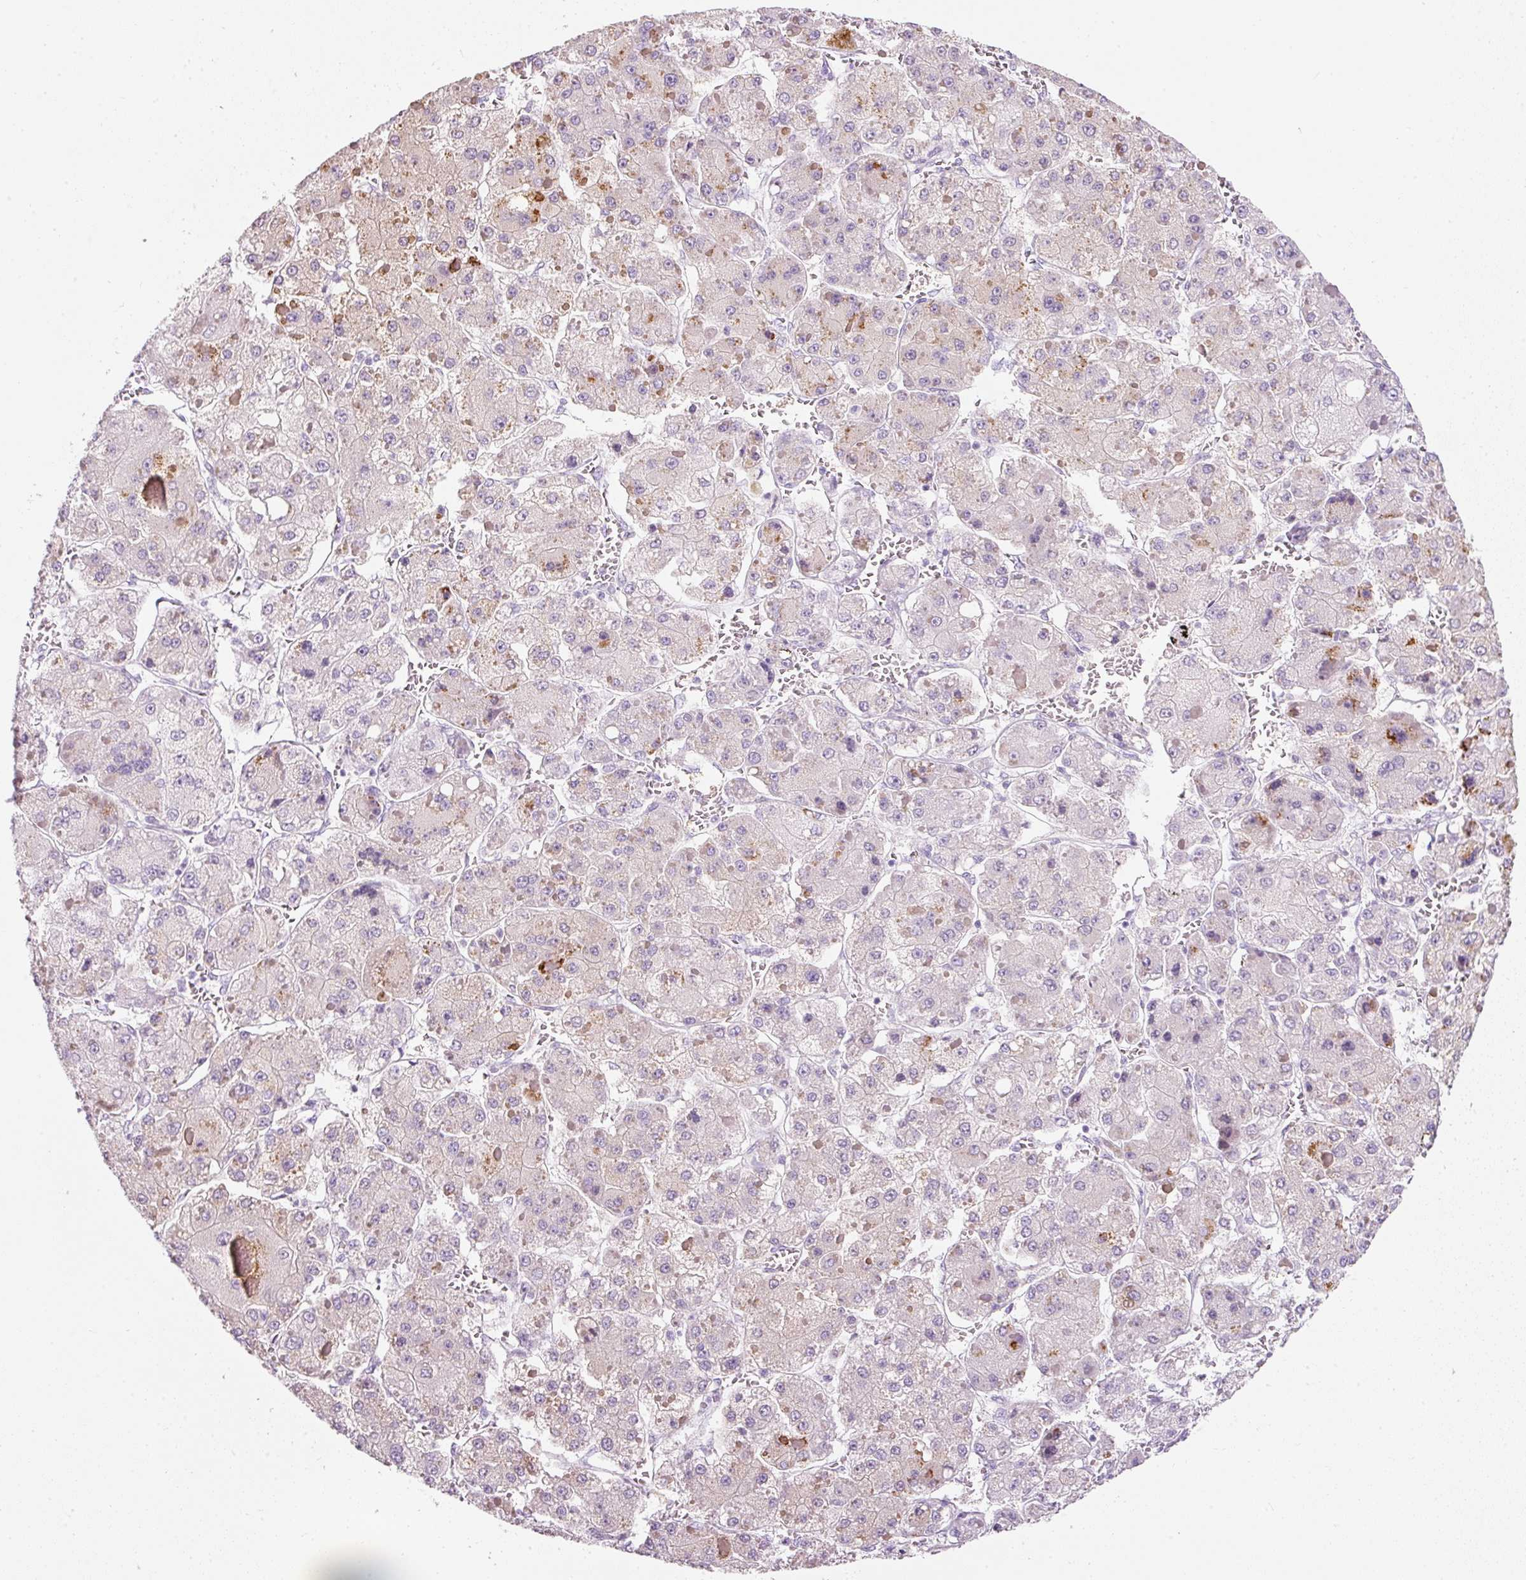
{"staining": {"intensity": "moderate", "quantity": "<25%", "location": "cytoplasmic/membranous"}, "tissue": "liver cancer", "cell_type": "Tumor cells", "image_type": "cancer", "snomed": [{"axis": "morphology", "description": "Carcinoma, Hepatocellular, NOS"}, {"axis": "topography", "description": "Liver"}], "caption": "High-magnification brightfield microscopy of liver cancer (hepatocellular carcinoma) stained with DAB (brown) and counterstained with hematoxylin (blue). tumor cells exhibit moderate cytoplasmic/membranous expression is present in about<25% of cells. The protein of interest is shown in brown color, while the nuclei are stained blue.", "gene": "DNM1", "patient": {"sex": "female", "age": 73}}